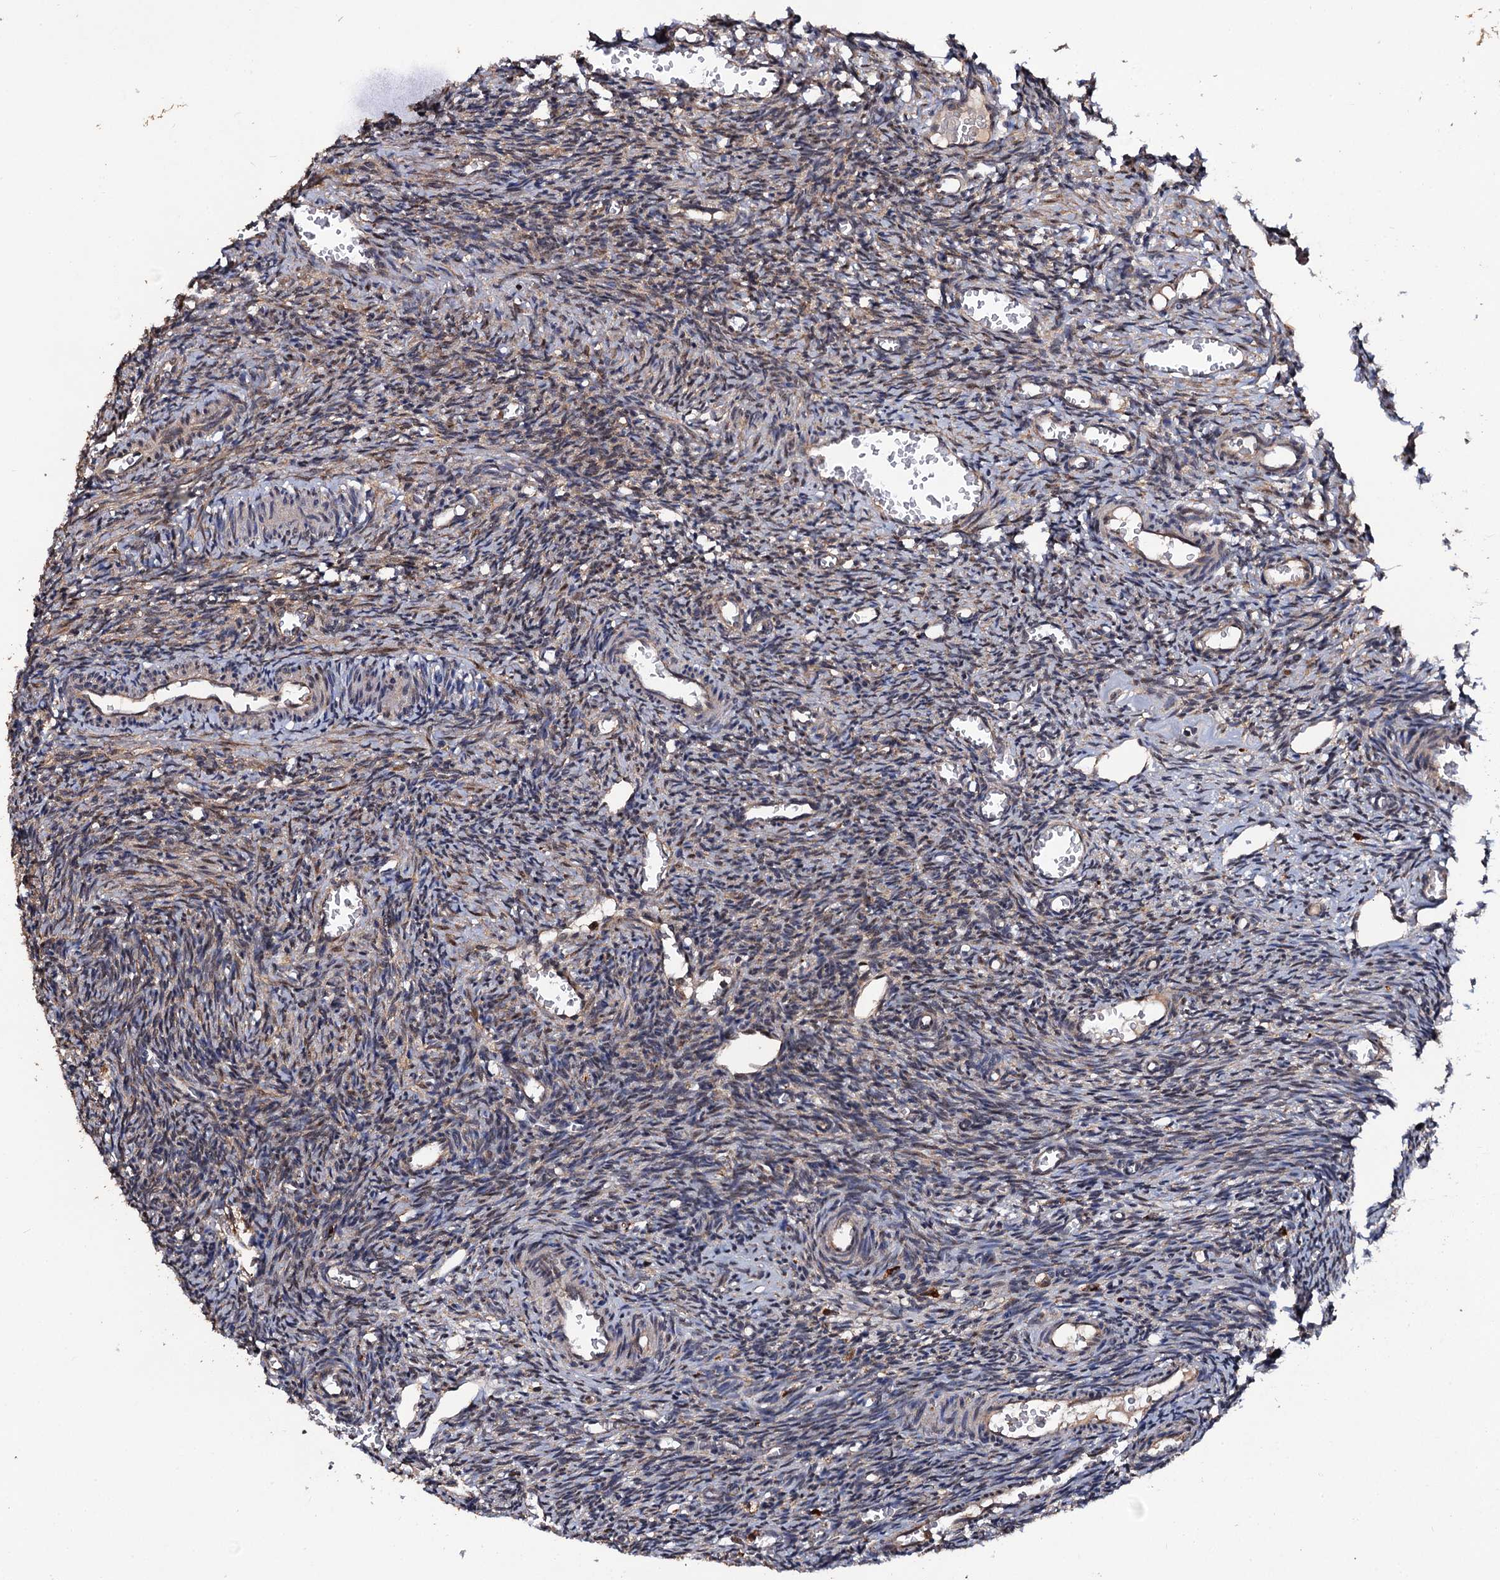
{"staining": {"intensity": "weak", "quantity": "25%-75%", "location": "cytoplasmic/membranous"}, "tissue": "ovary", "cell_type": "Ovarian stroma cells", "image_type": "normal", "snomed": [{"axis": "morphology", "description": "Normal tissue, NOS"}, {"axis": "topography", "description": "Ovary"}], "caption": "This is an image of immunohistochemistry (IHC) staining of normal ovary, which shows weak expression in the cytoplasmic/membranous of ovarian stroma cells.", "gene": "MIER2", "patient": {"sex": "female", "age": 27}}